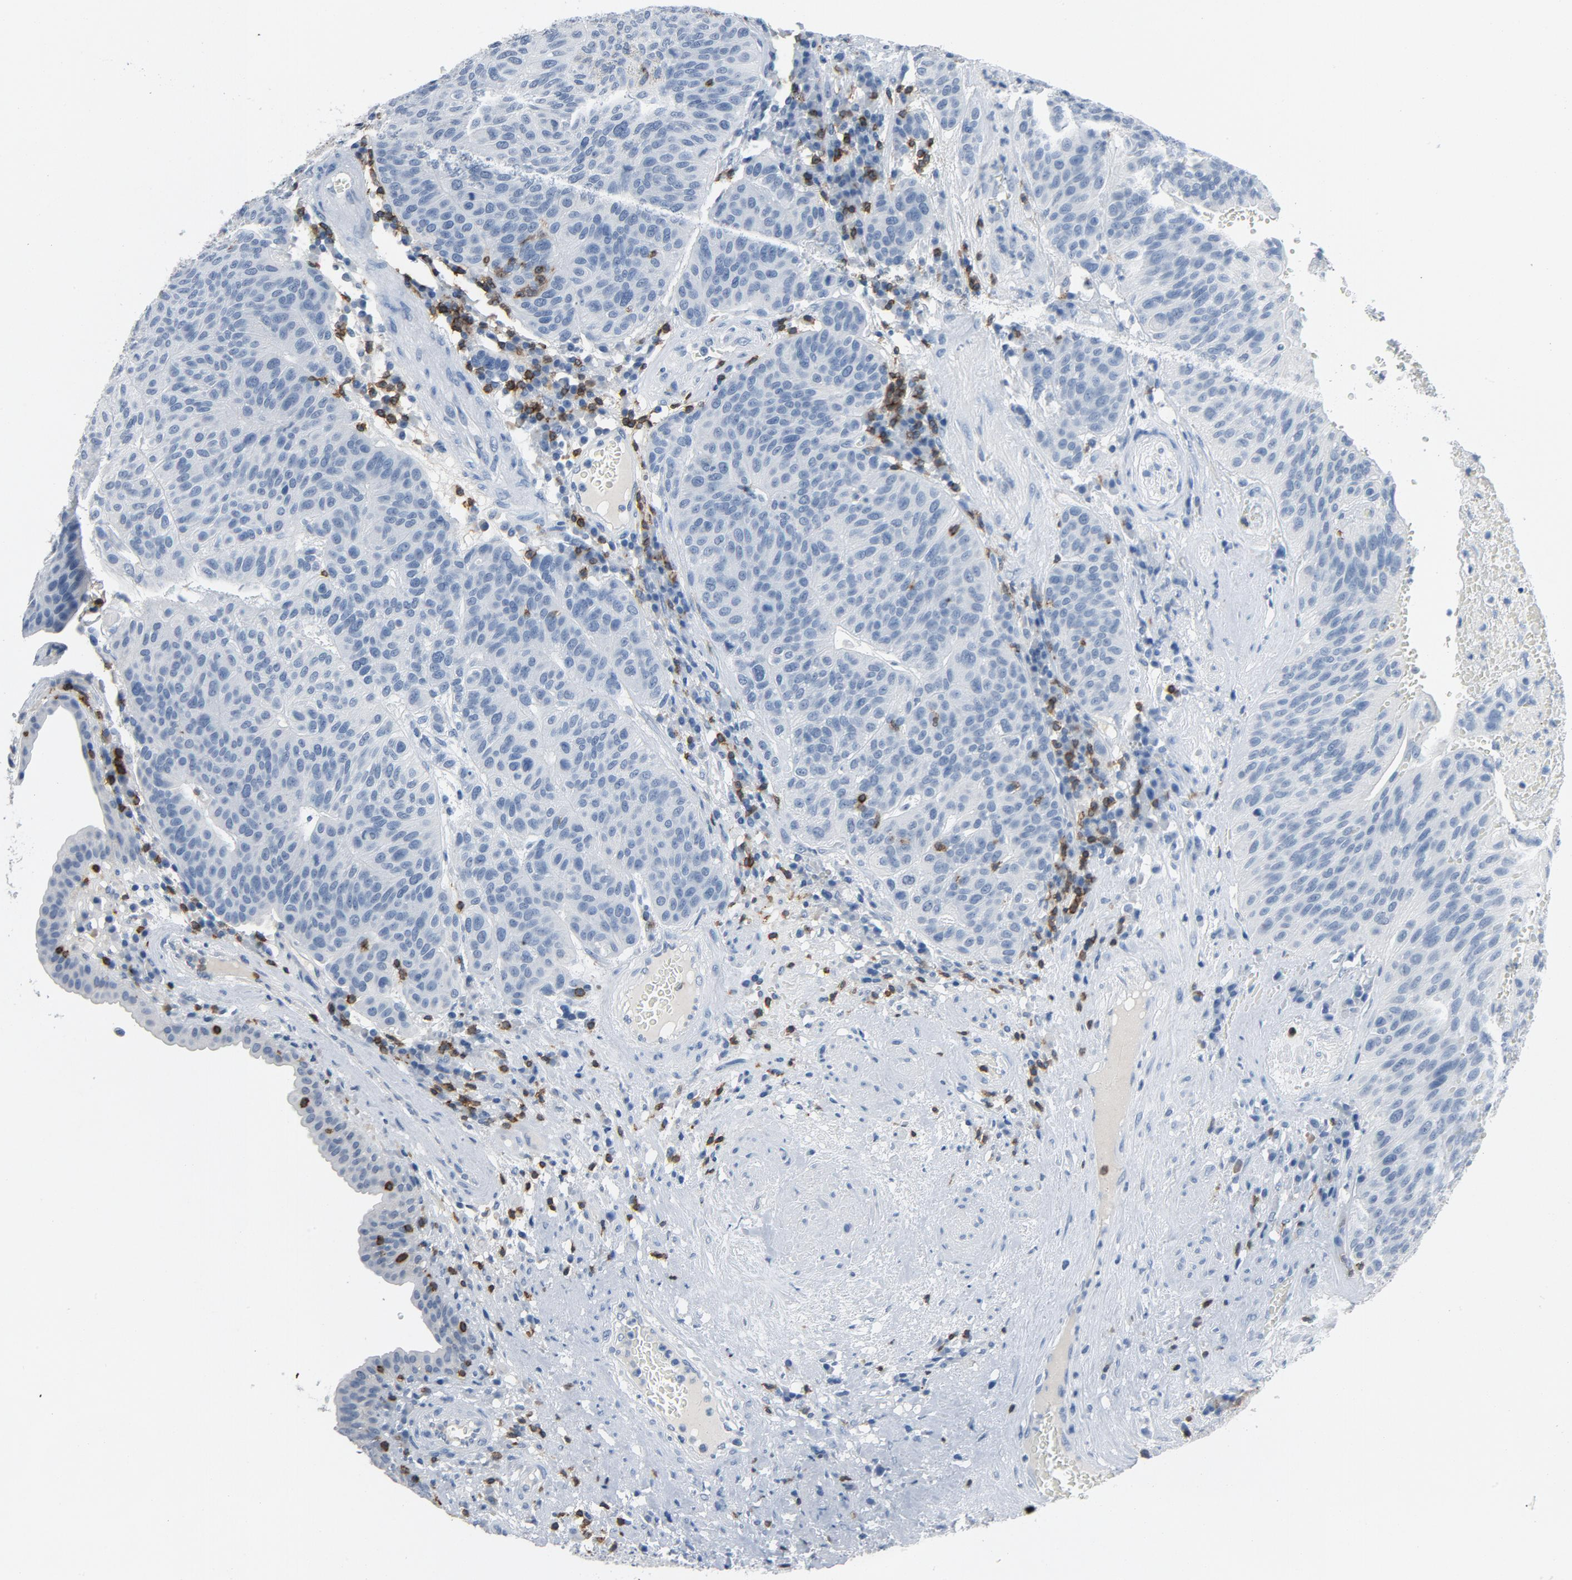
{"staining": {"intensity": "negative", "quantity": "none", "location": "none"}, "tissue": "urothelial cancer", "cell_type": "Tumor cells", "image_type": "cancer", "snomed": [{"axis": "morphology", "description": "Urothelial carcinoma, High grade"}, {"axis": "topography", "description": "Urinary bladder"}], "caption": "High magnification brightfield microscopy of urothelial cancer stained with DAB (brown) and counterstained with hematoxylin (blue): tumor cells show no significant expression.", "gene": "LCK", "patient": {"sex": "male", "age": 66}}